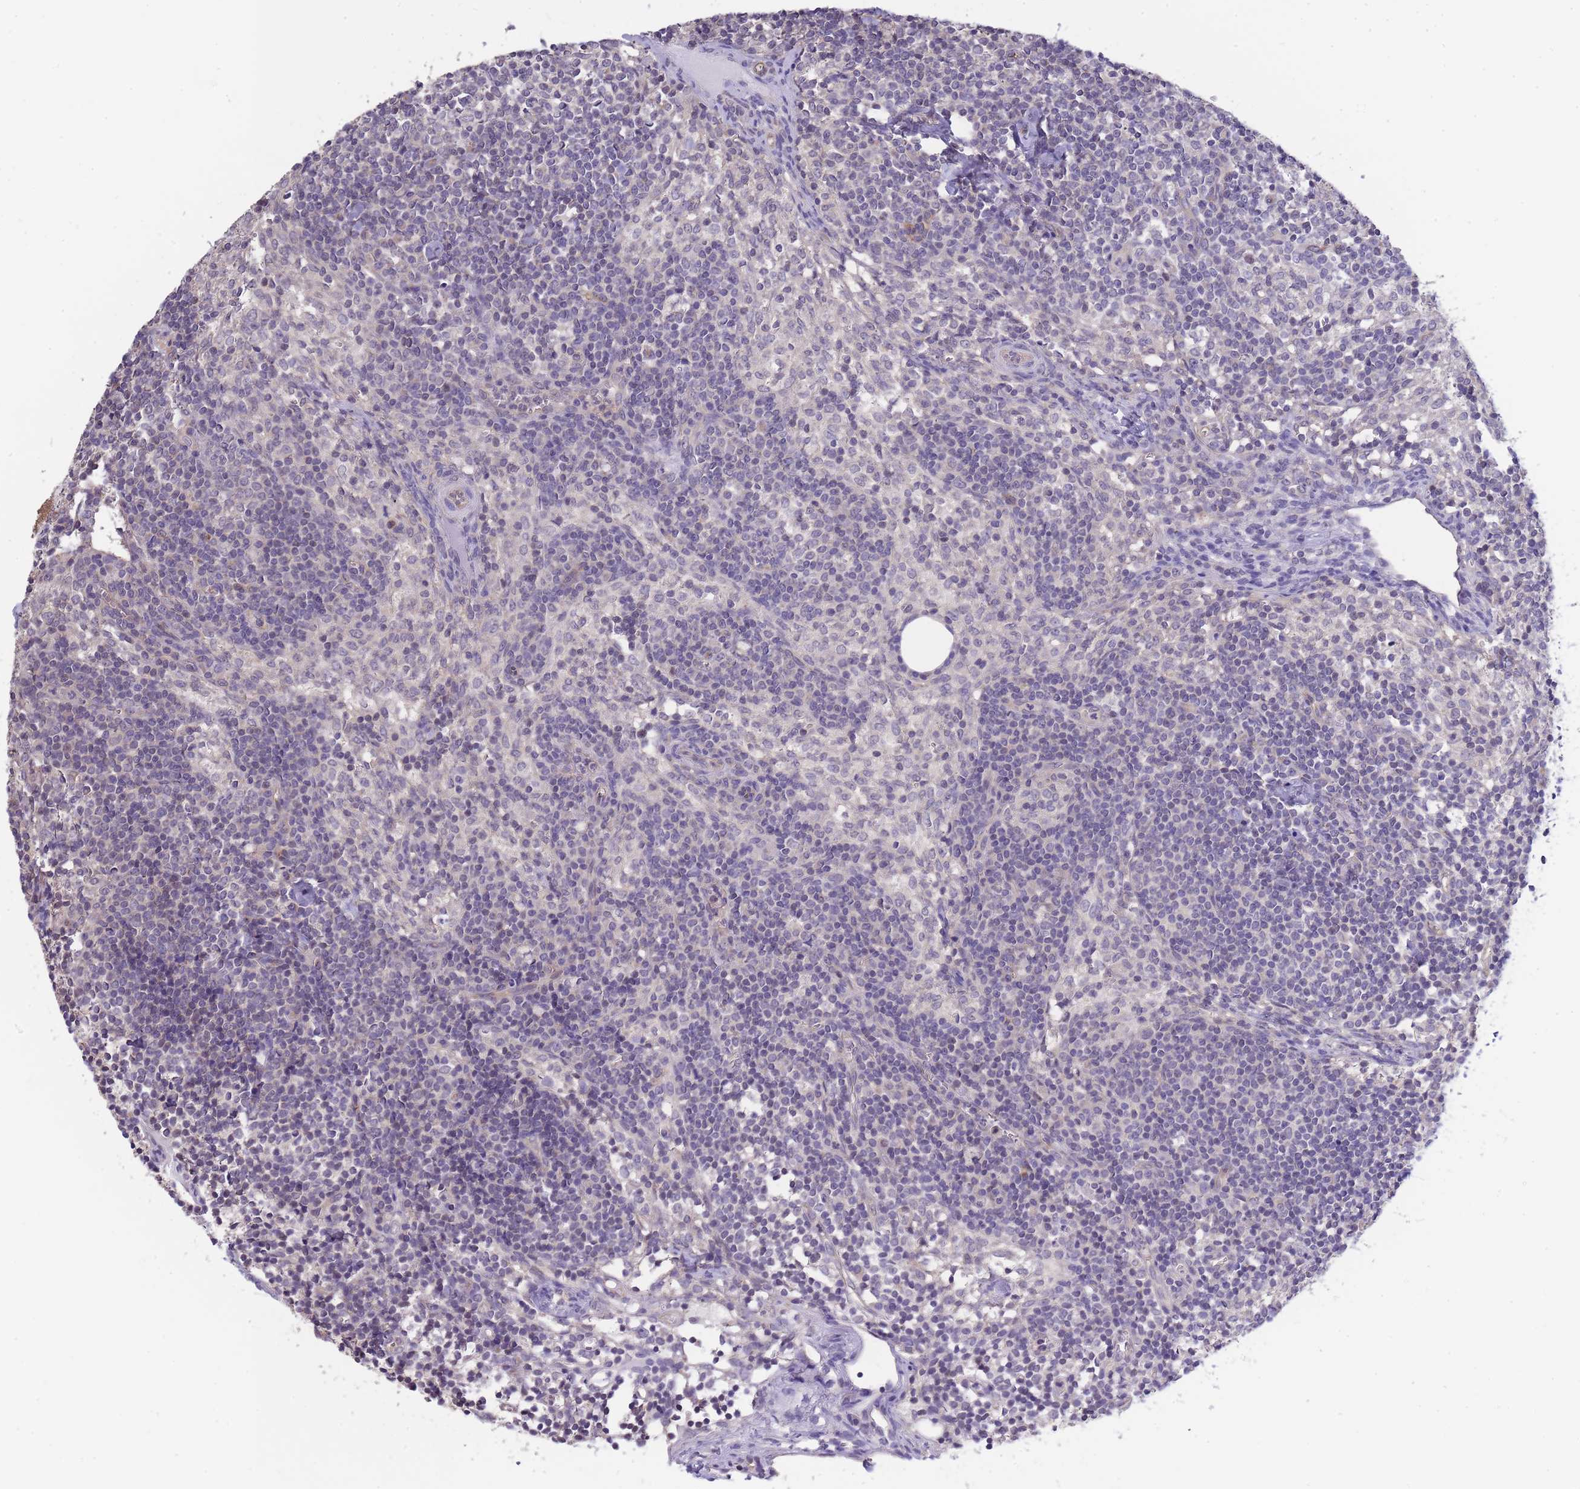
{"staining": {"intensity": "negative", "quantity": "none", "location": "none"}, "tissue": "lymph node", "cell_type": "Germinal center cells", "image_type": "normal", "snomed": [{"axis": "morphology", "description": "Normal tissue, NOS"}, {"axis": "topography", "description": "Lymph node"}], "caption": "This is an immunohistochemistry image of normal human lymph node. There is no positivity in germinal center cells.", "gene": "C19orf25", "patient": {"sex": "female", "age": 30}}